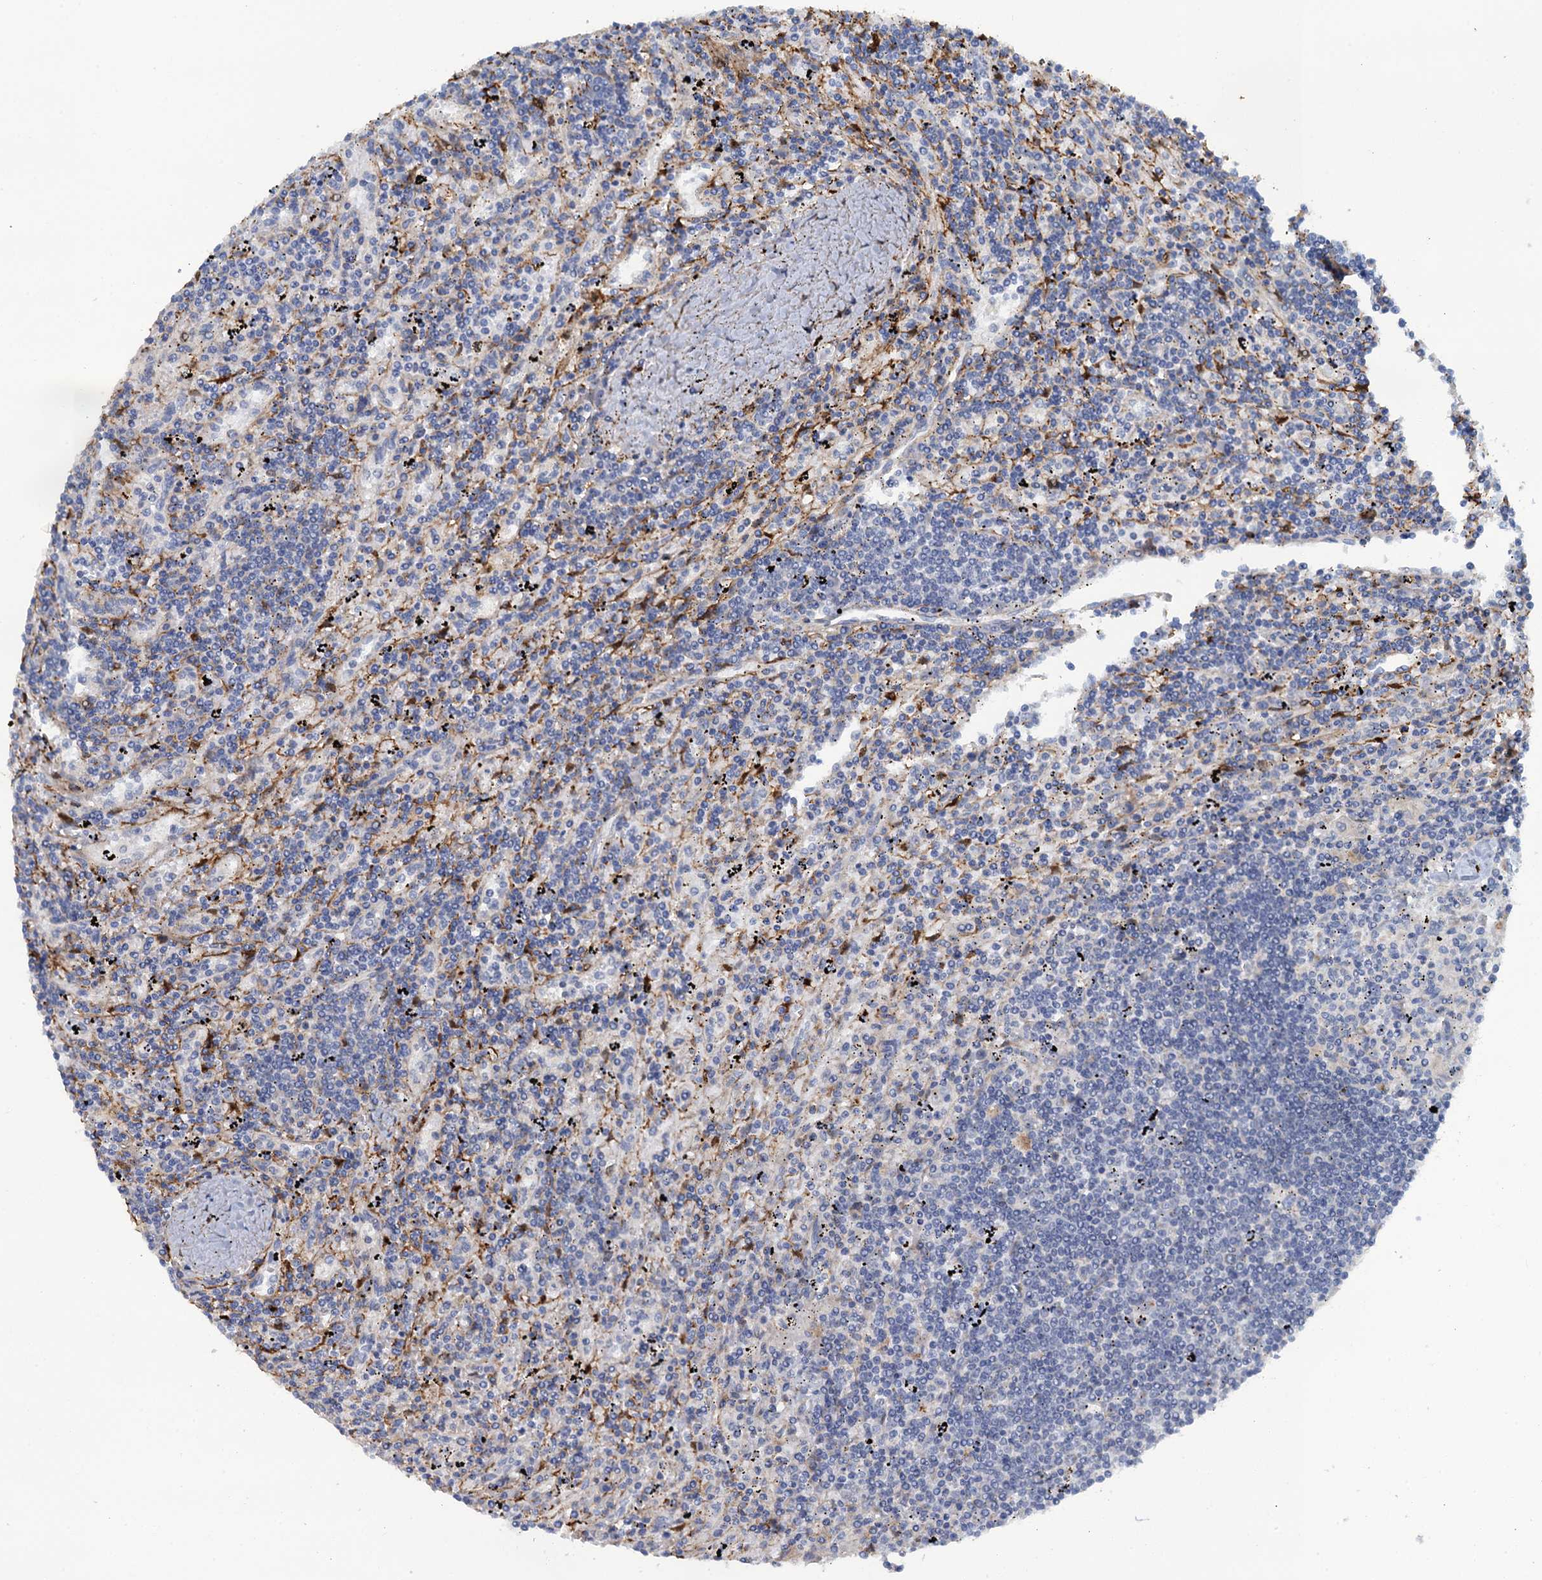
{"staining": {"intensity": "negative", "quantity": "none", "location": "none"}, "tissue": "lymphoma", "cell_type": "Tumor cells", "image_type": "cancer", "snomed": [{"axis": "morphology", "description": "Malignant lymphoma, non-Hodgkin's type, Low grade"}, {"axis": "topography", "description": "Spleen"}], "caption": "Tumor cells show no significant positivity in low-grade malignant lymphoma, non-Hodgkin's type.", "gene": "POGLUT3", "patient": {"sex": "male", "age": 76}}